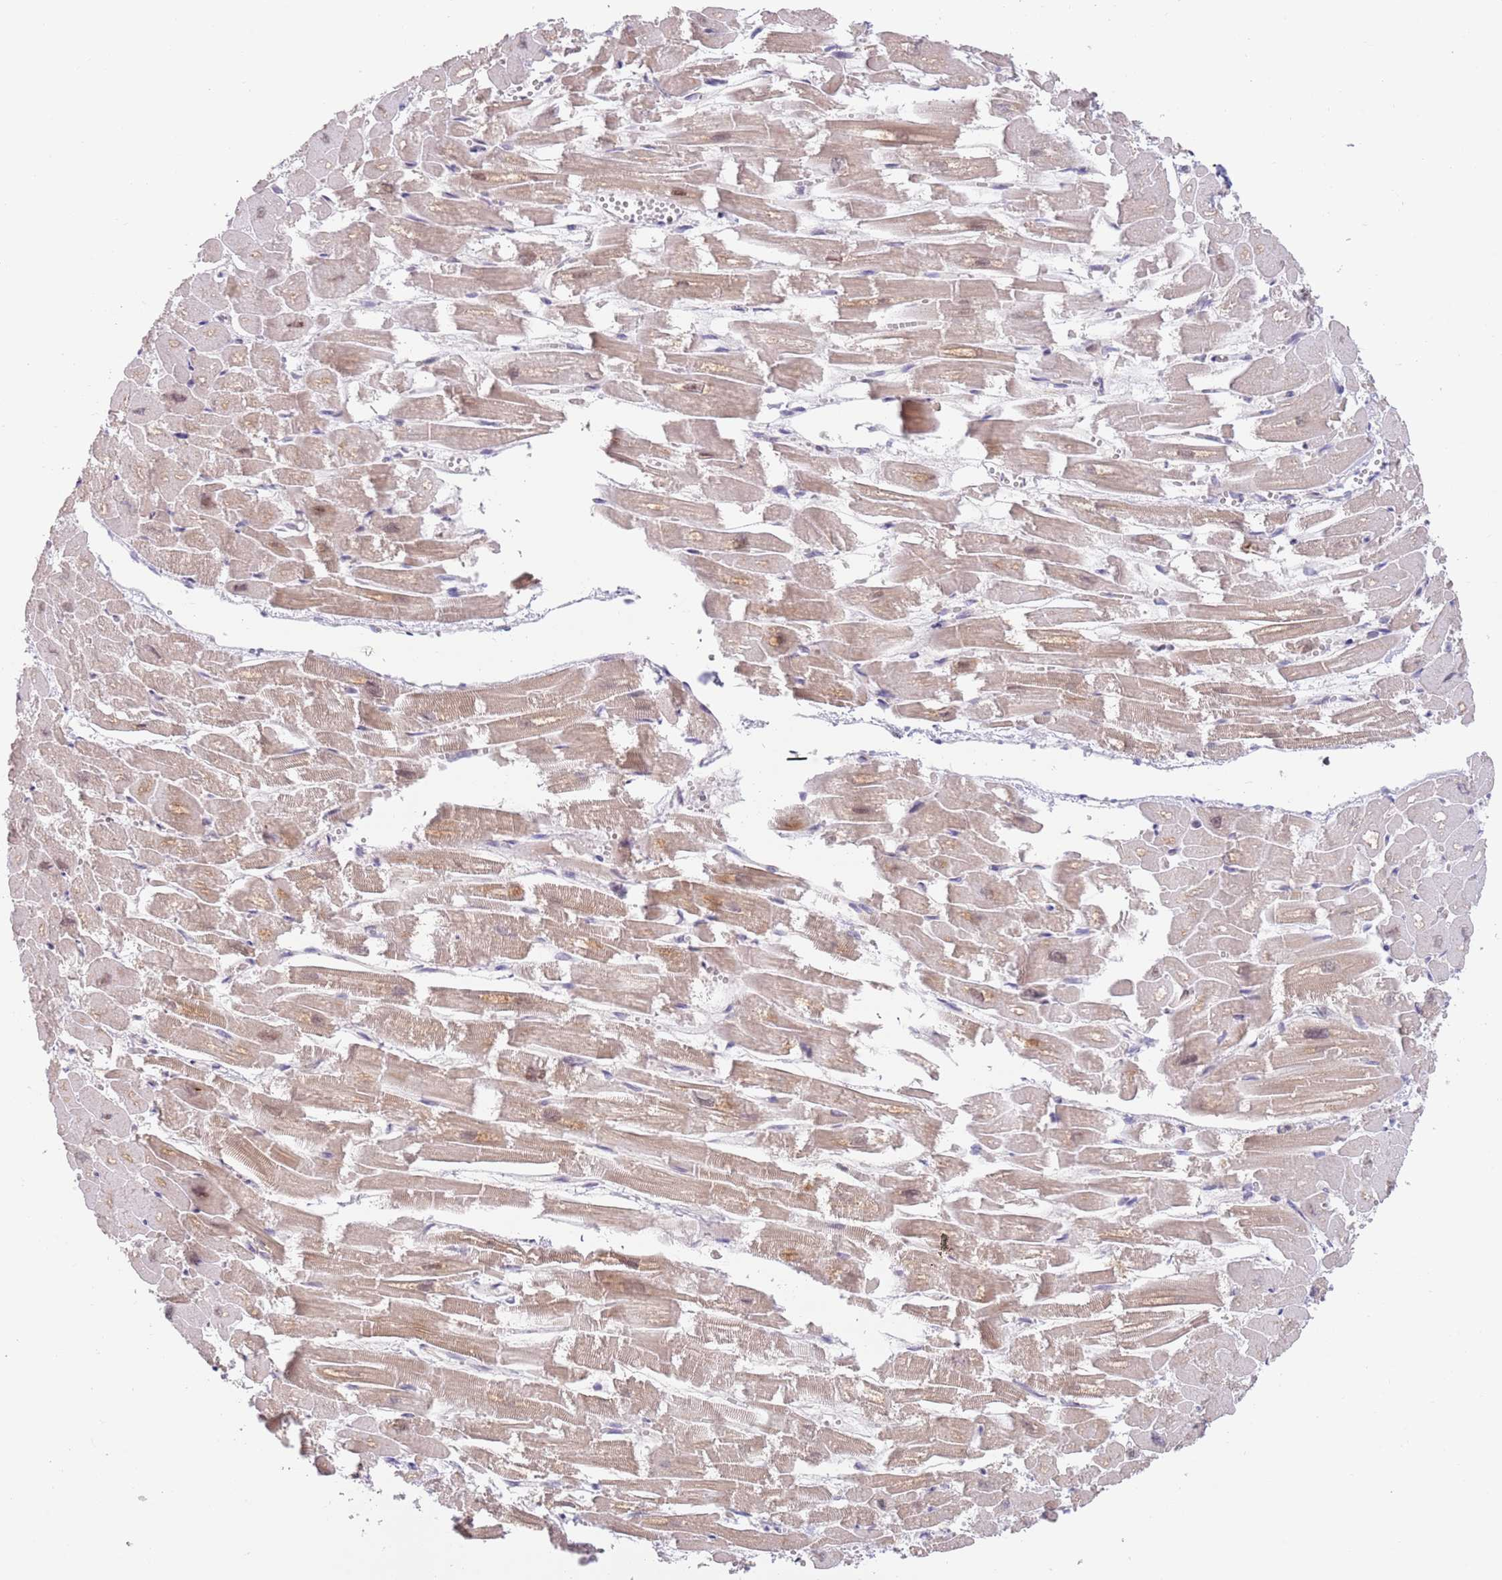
{"staining": {"intensity": "moderate", "quantity": ">75%", "location": "cytoplasmic/membranous"}, "tissue": "heart muscle", "cell_type": "Cardiomyocytes", "image_type": "normal", "snomed": [{"axis": "morphology", "description": "Normal tissue, NOS"}, {"axis": "topography", "description": "Heart"}], "caption": "Cardiomyocytes exhibit moderate cytoplasmic/membranous positivity in about >75% of cells in unremarkable heart muscle.", "gene": "TIMM13", "patient": {"sex": "male", "age": 54}}